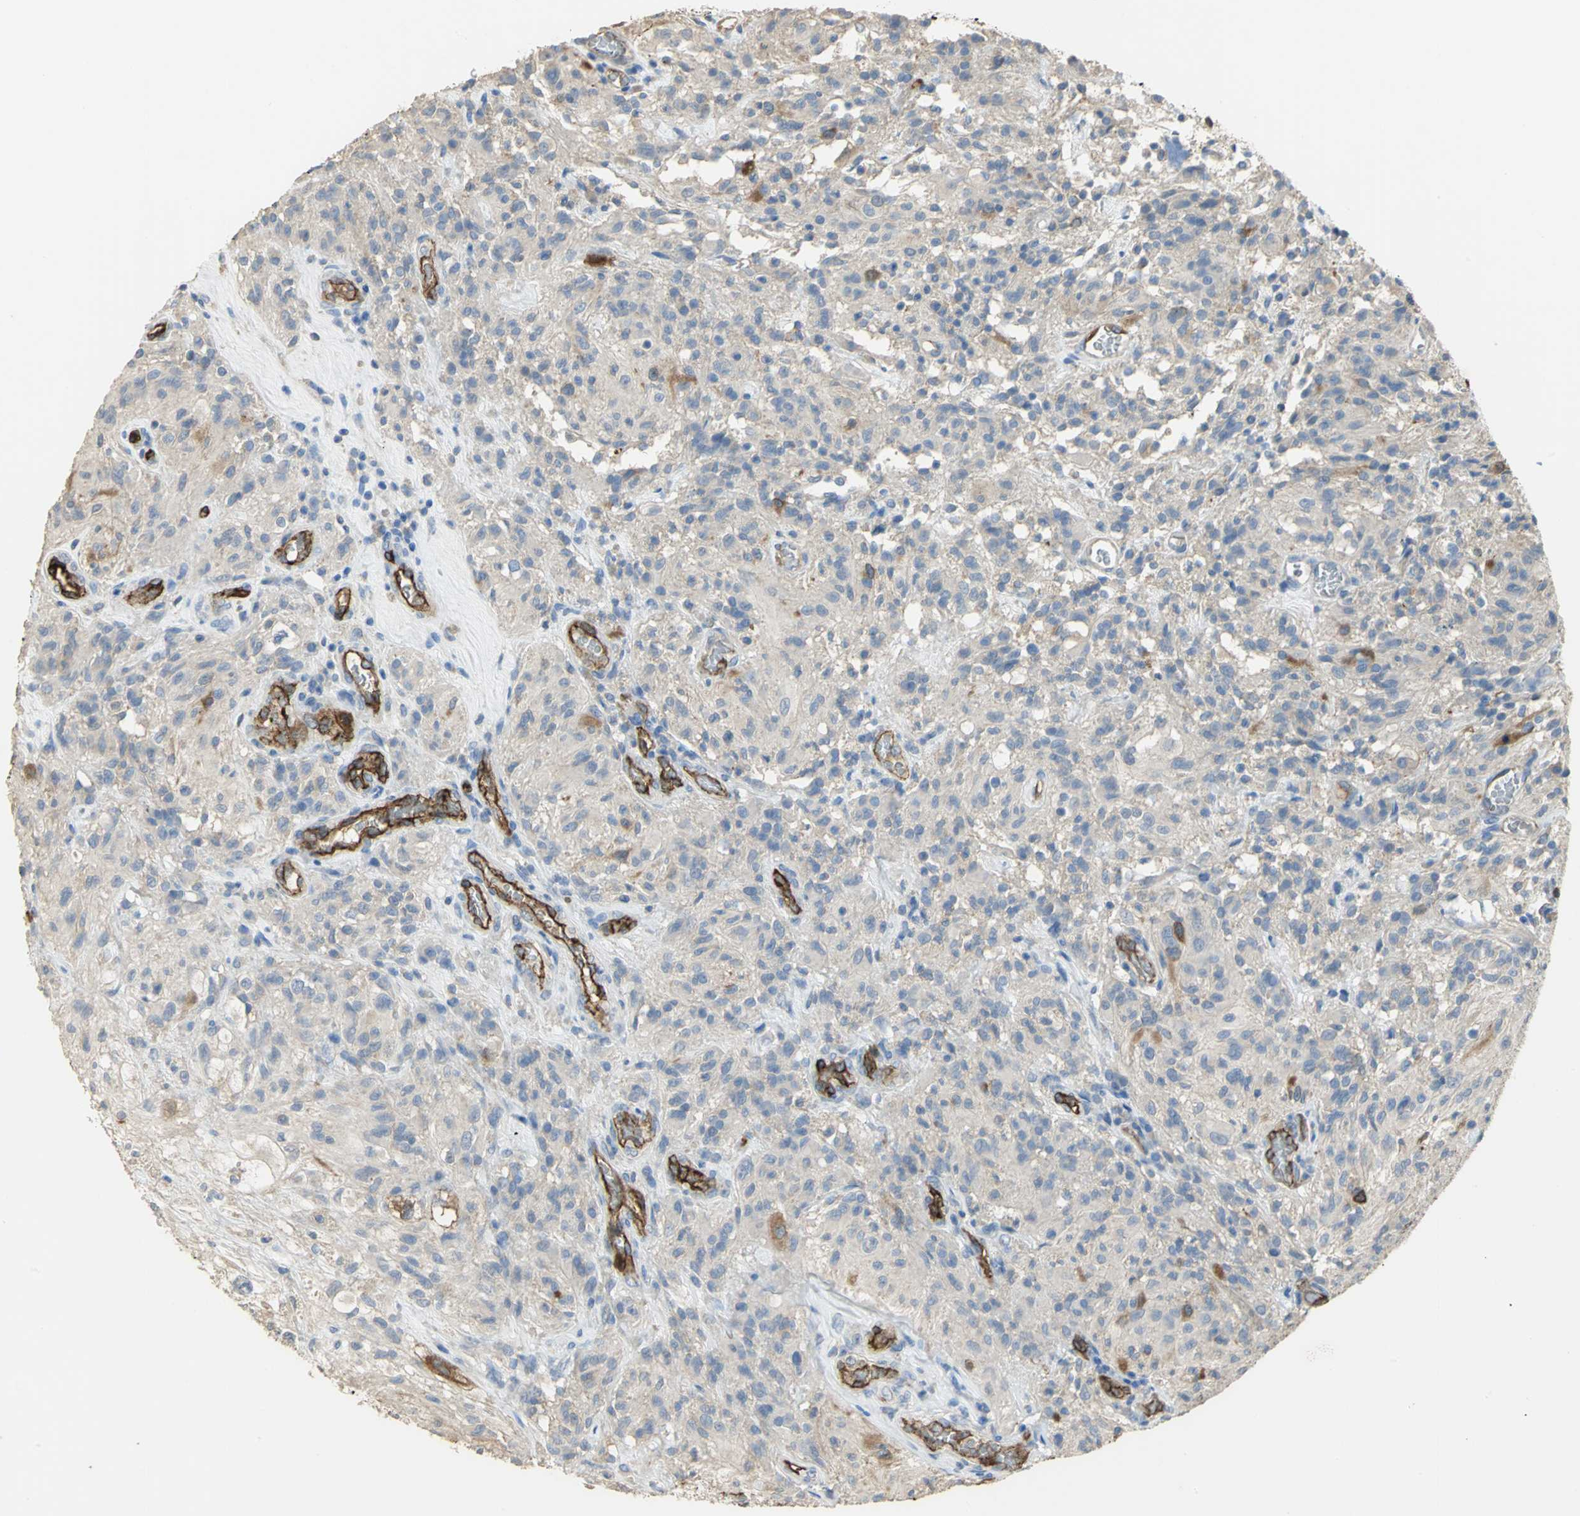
{"staining": {"intensity": "moderate", "quantity": "<25%", "location": "cytoplasmic/membranous"}, "tissue": "glioma", "cell_type": "Tumor cells", "image_type": "cancer", "snomed": [{"axis": "morphology", "description": "Normal tissue, NOS"}, {"axis": "morphology", "description": "Glioma, malignant, High grade"}, {"axis": "topography", "description": "Cerebral cortex"}], "caption": "Immunohistochemical staining of human glioma demonstrates low levels of moderate cytoplasmic/membranous staining in approximately <25% of tumor cells.", "gene": "DLGAP5", "patient": {"sex": "male", "age": 56}}